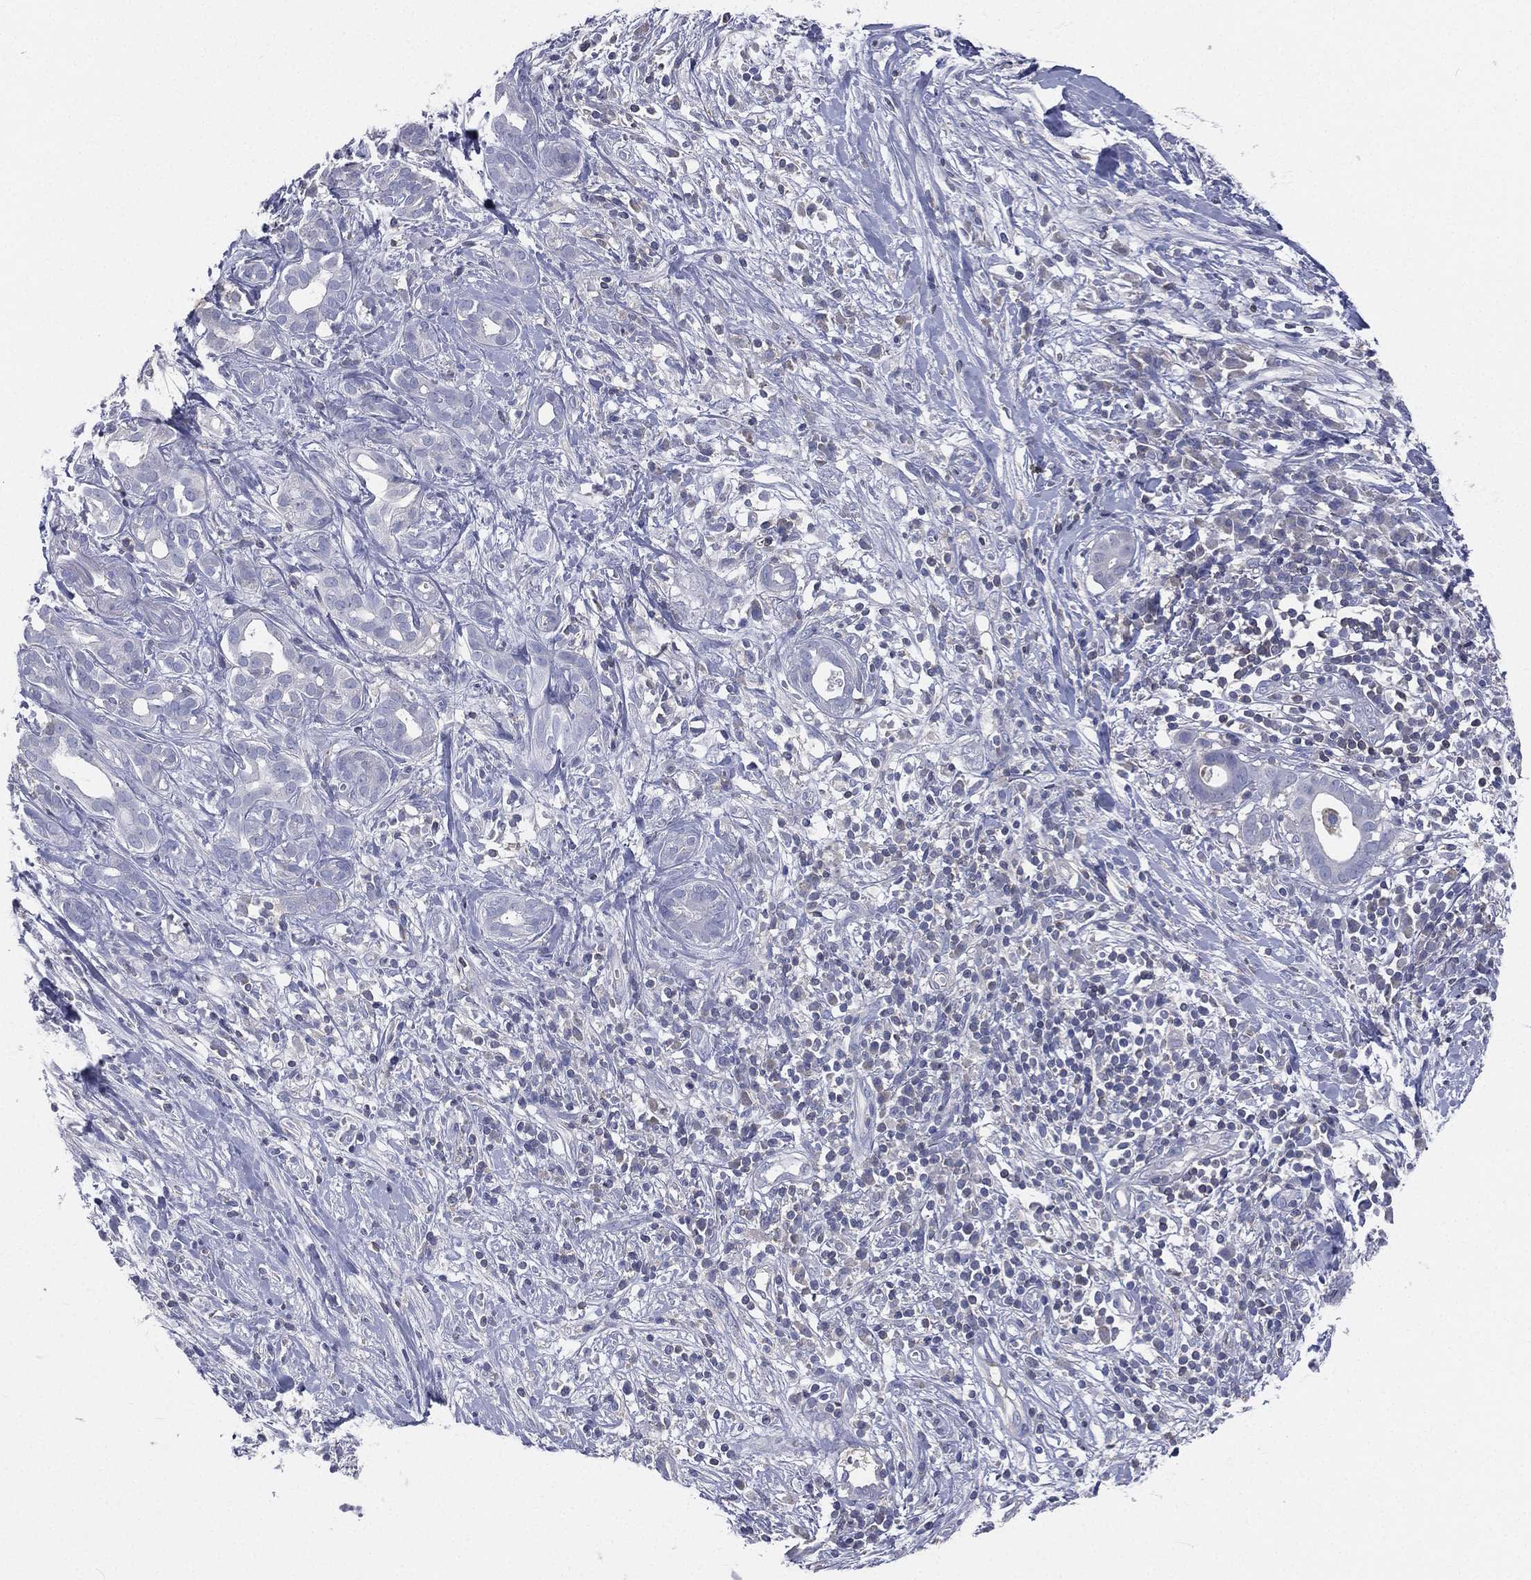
{"staining": {"intensity": "negative", "quantity": "none", "location": "none"}, "tissue": "pancreatic cancer", "cell_type": "Tumor cells", "image_type": "cancer", "snomed": [{"axis": "morphology", "description": "Adenocarcinoma, NOS"}, {"axis": "topography", "description": "Pancreas"}], "caption": "High magnification brightfield microscopy of pancreatic adenocarcinoma stained with DAB (brown) and counterstained with hematoxylin (blue): tumor cells show no significant positivity.", "gene": "CD3D", "patient": {"sex": "male", "age": 61}}